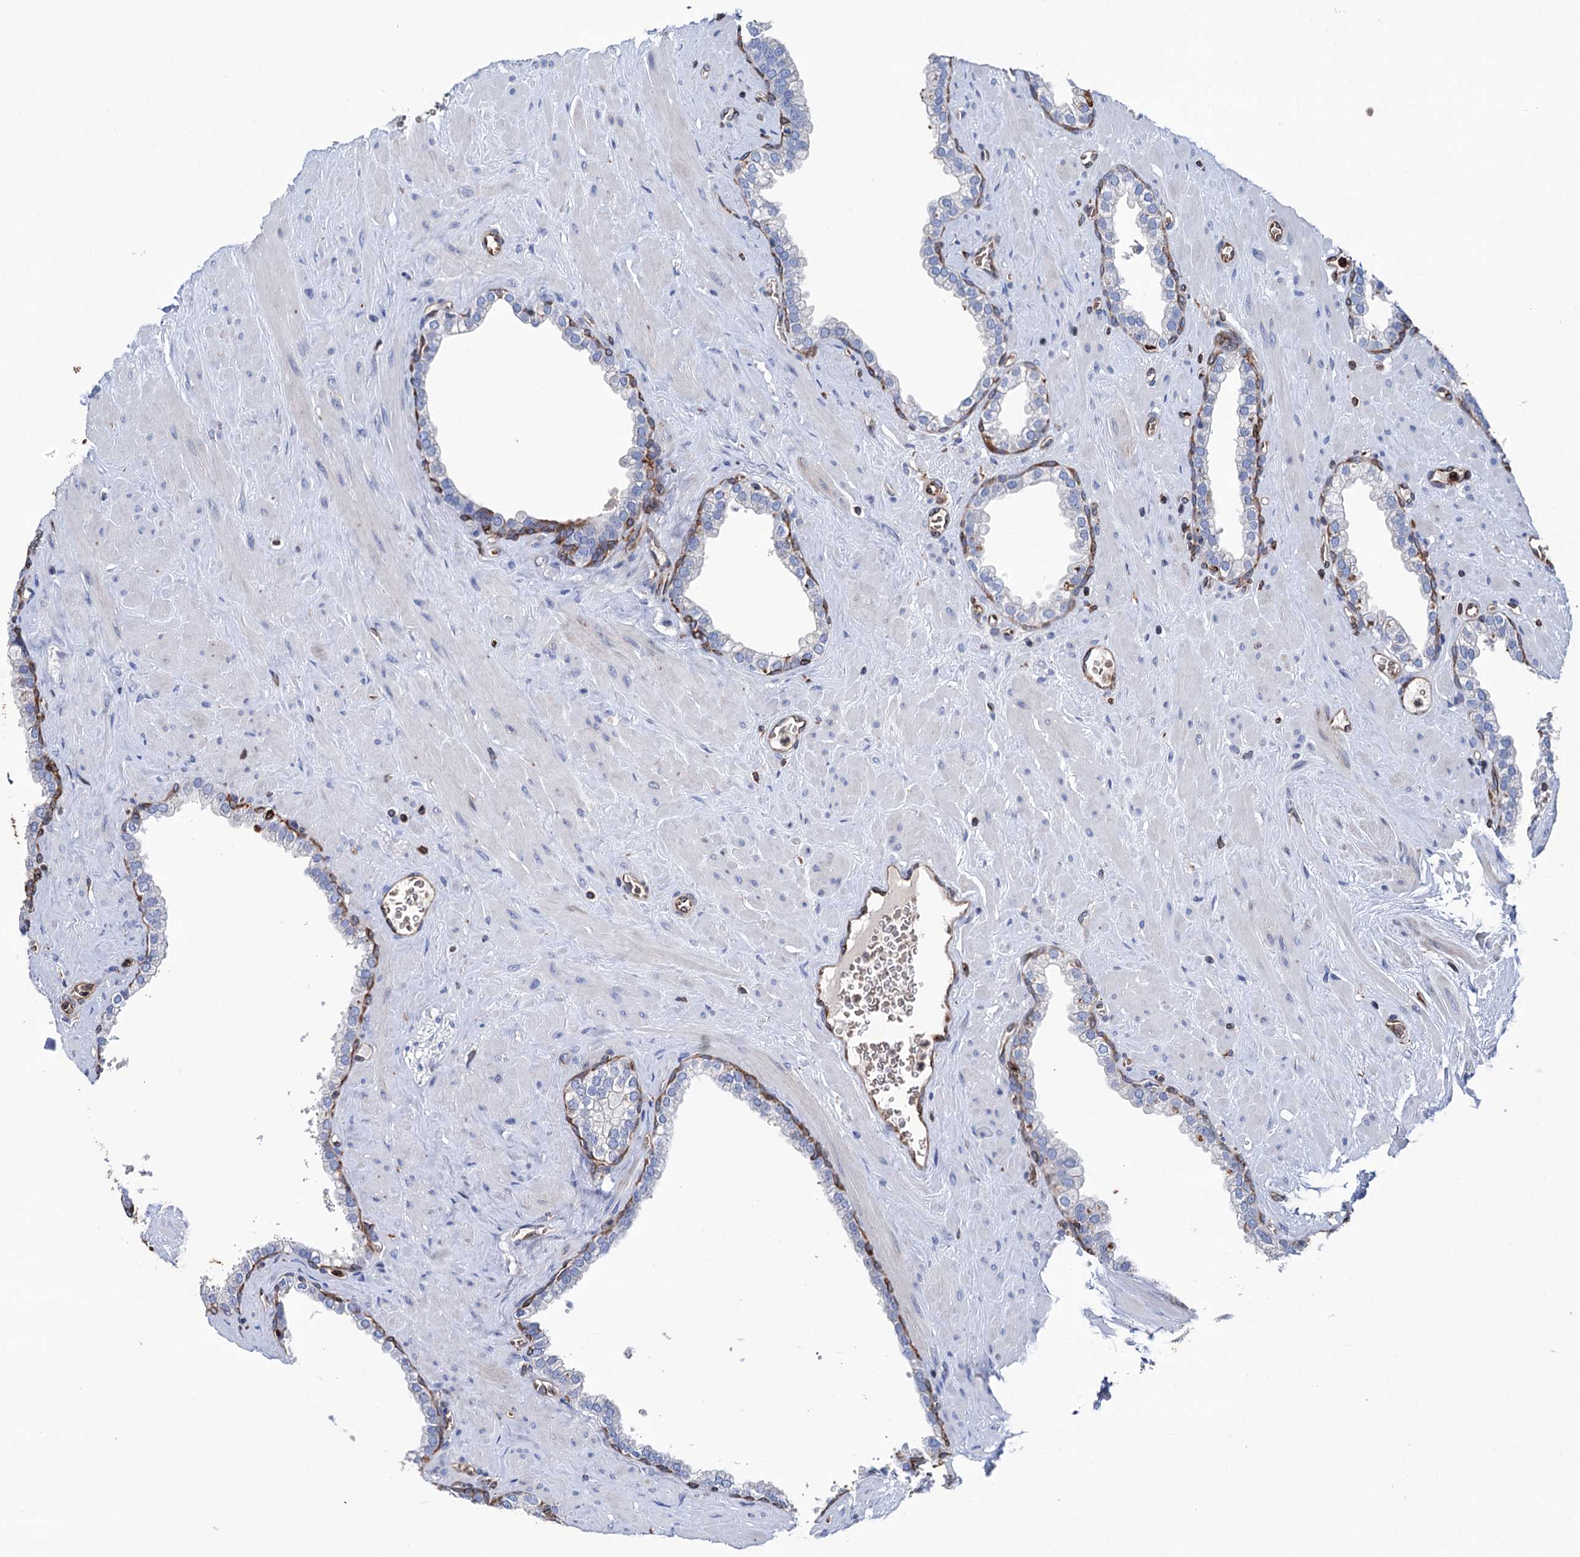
{"staining": {"intensity": "strong", "quantity": "<25%", "location": "cytoplasmic/membranous"}, "tissue": "prostate", "cell_type": "Glandular cells", "image_type": "normal", "snomed": [{"axis": "morphology", "description": "Normal tissue, NOS"}, {"axis": "morphology", "description": "Urothelial carcinoma, Low grade"}, {"axis": "topography", "description": "Urinary bladder"}, {"axis": "topography", "description": "Prostate"}], "caption": "The histopathology image reveals a brown stain indicating the presence of a protein in the cytoplasmic/membranous of glandular cells in prostate.", "gene": "STING1", "patient": {"sex": "male", "age": 60}}